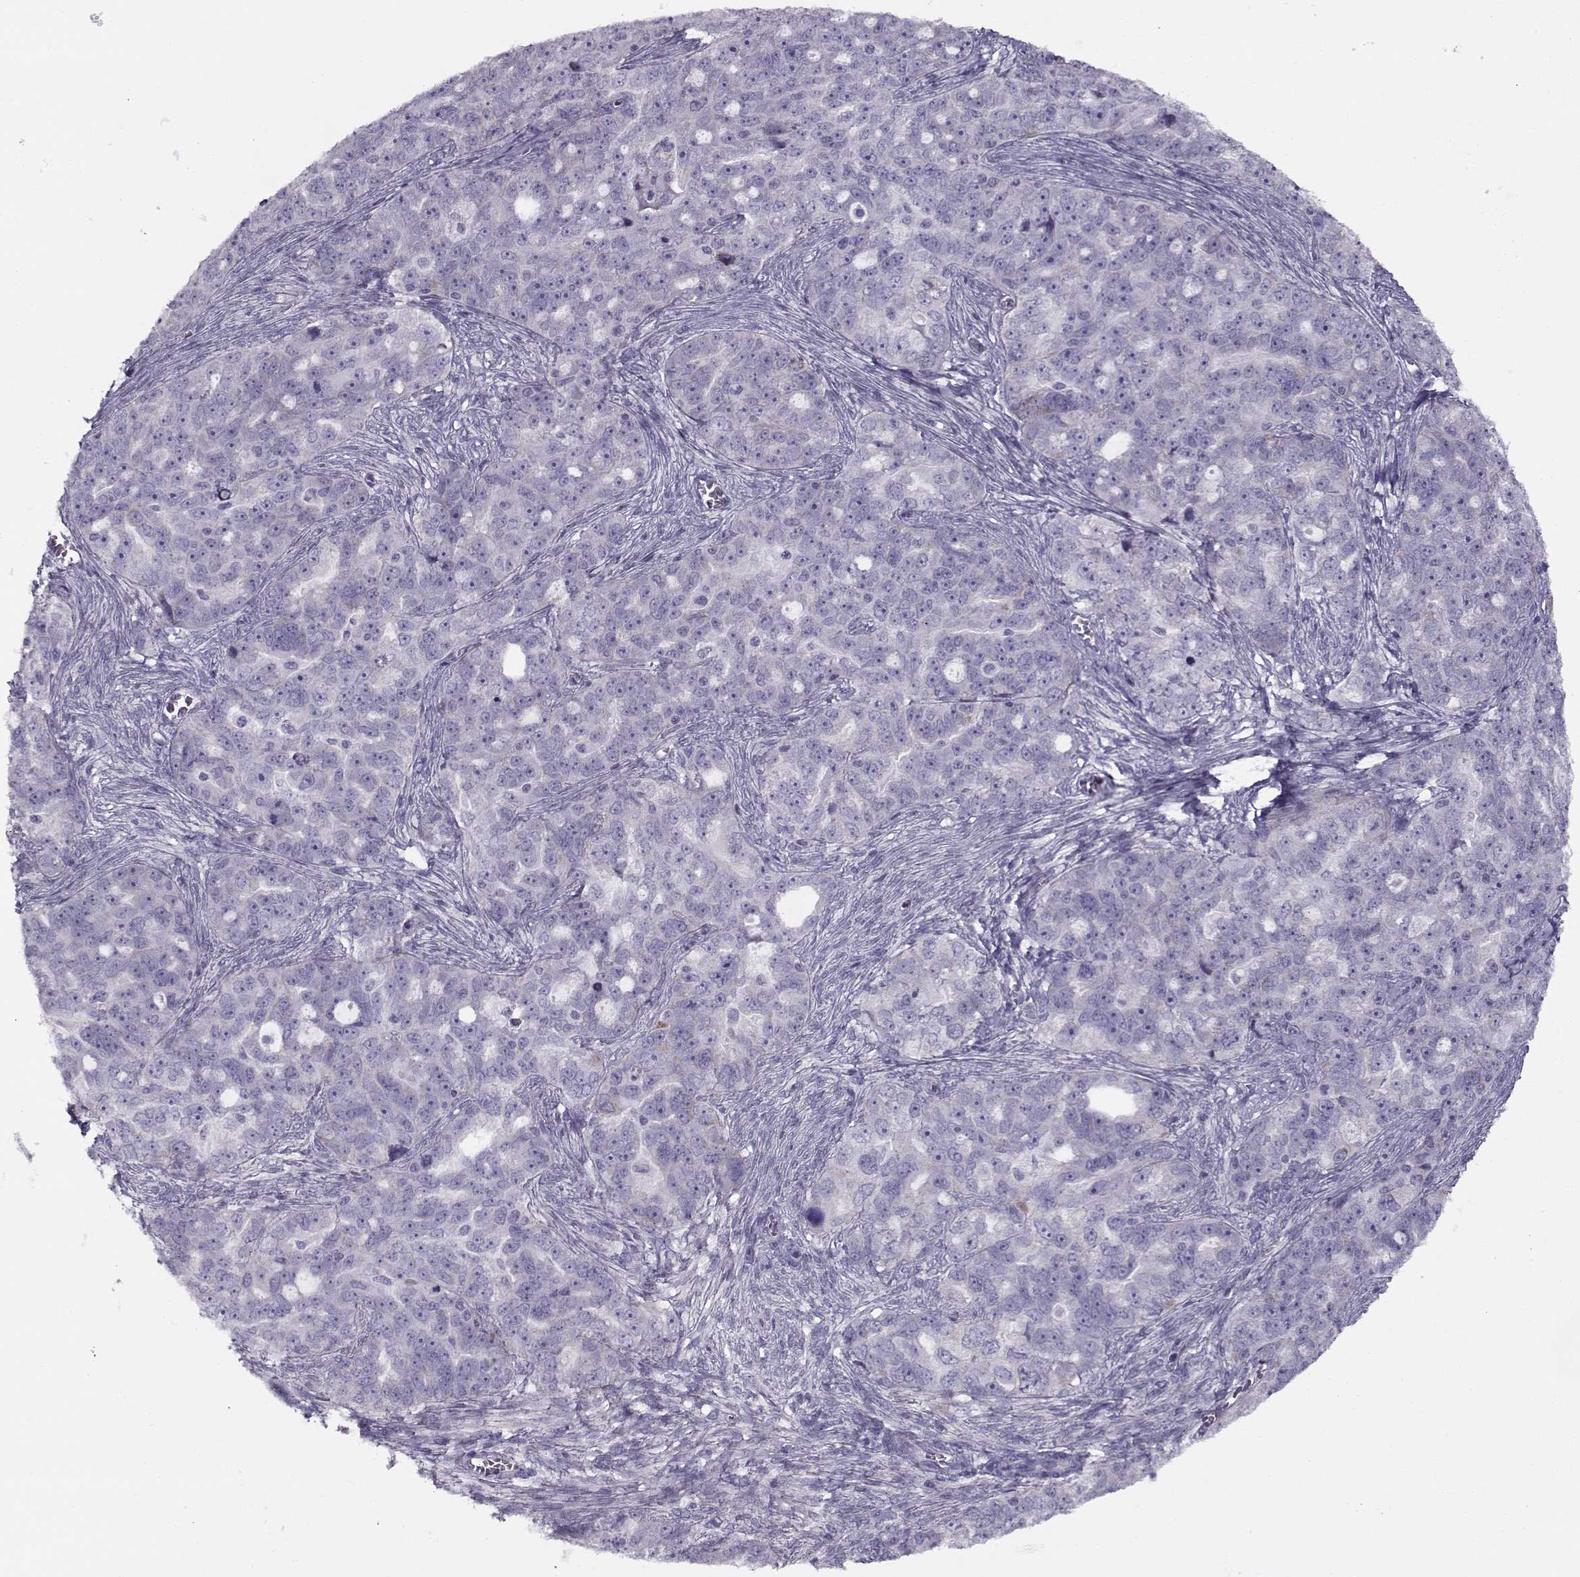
{"staining": {"intensity": "negative", "quantity": "none", "location": "none"}, "tissue": "ovarian cancer", "cell_type": "Tumor cells", "image_type": "cancer", "snomed": [{"axis": "morphology", "description": "Cystadenocarcinoma, serous, NOS"}, {"axis": "topography", "description": "Ovary"}], "caption": "DAB immunohistochemical staining of human ovarian cancer (serous cystadenocarcinoma) displays no significant staining in tumor cells. The staining was performed using DAB (3,3'-diaminobenzidine) to visualize the protein expression in brown, while the nuclei were stained in blue with hematoxylin (Magnification: 20x).", "gene": "PP2D1", "patient": {"sex": "female", "age": 51}}